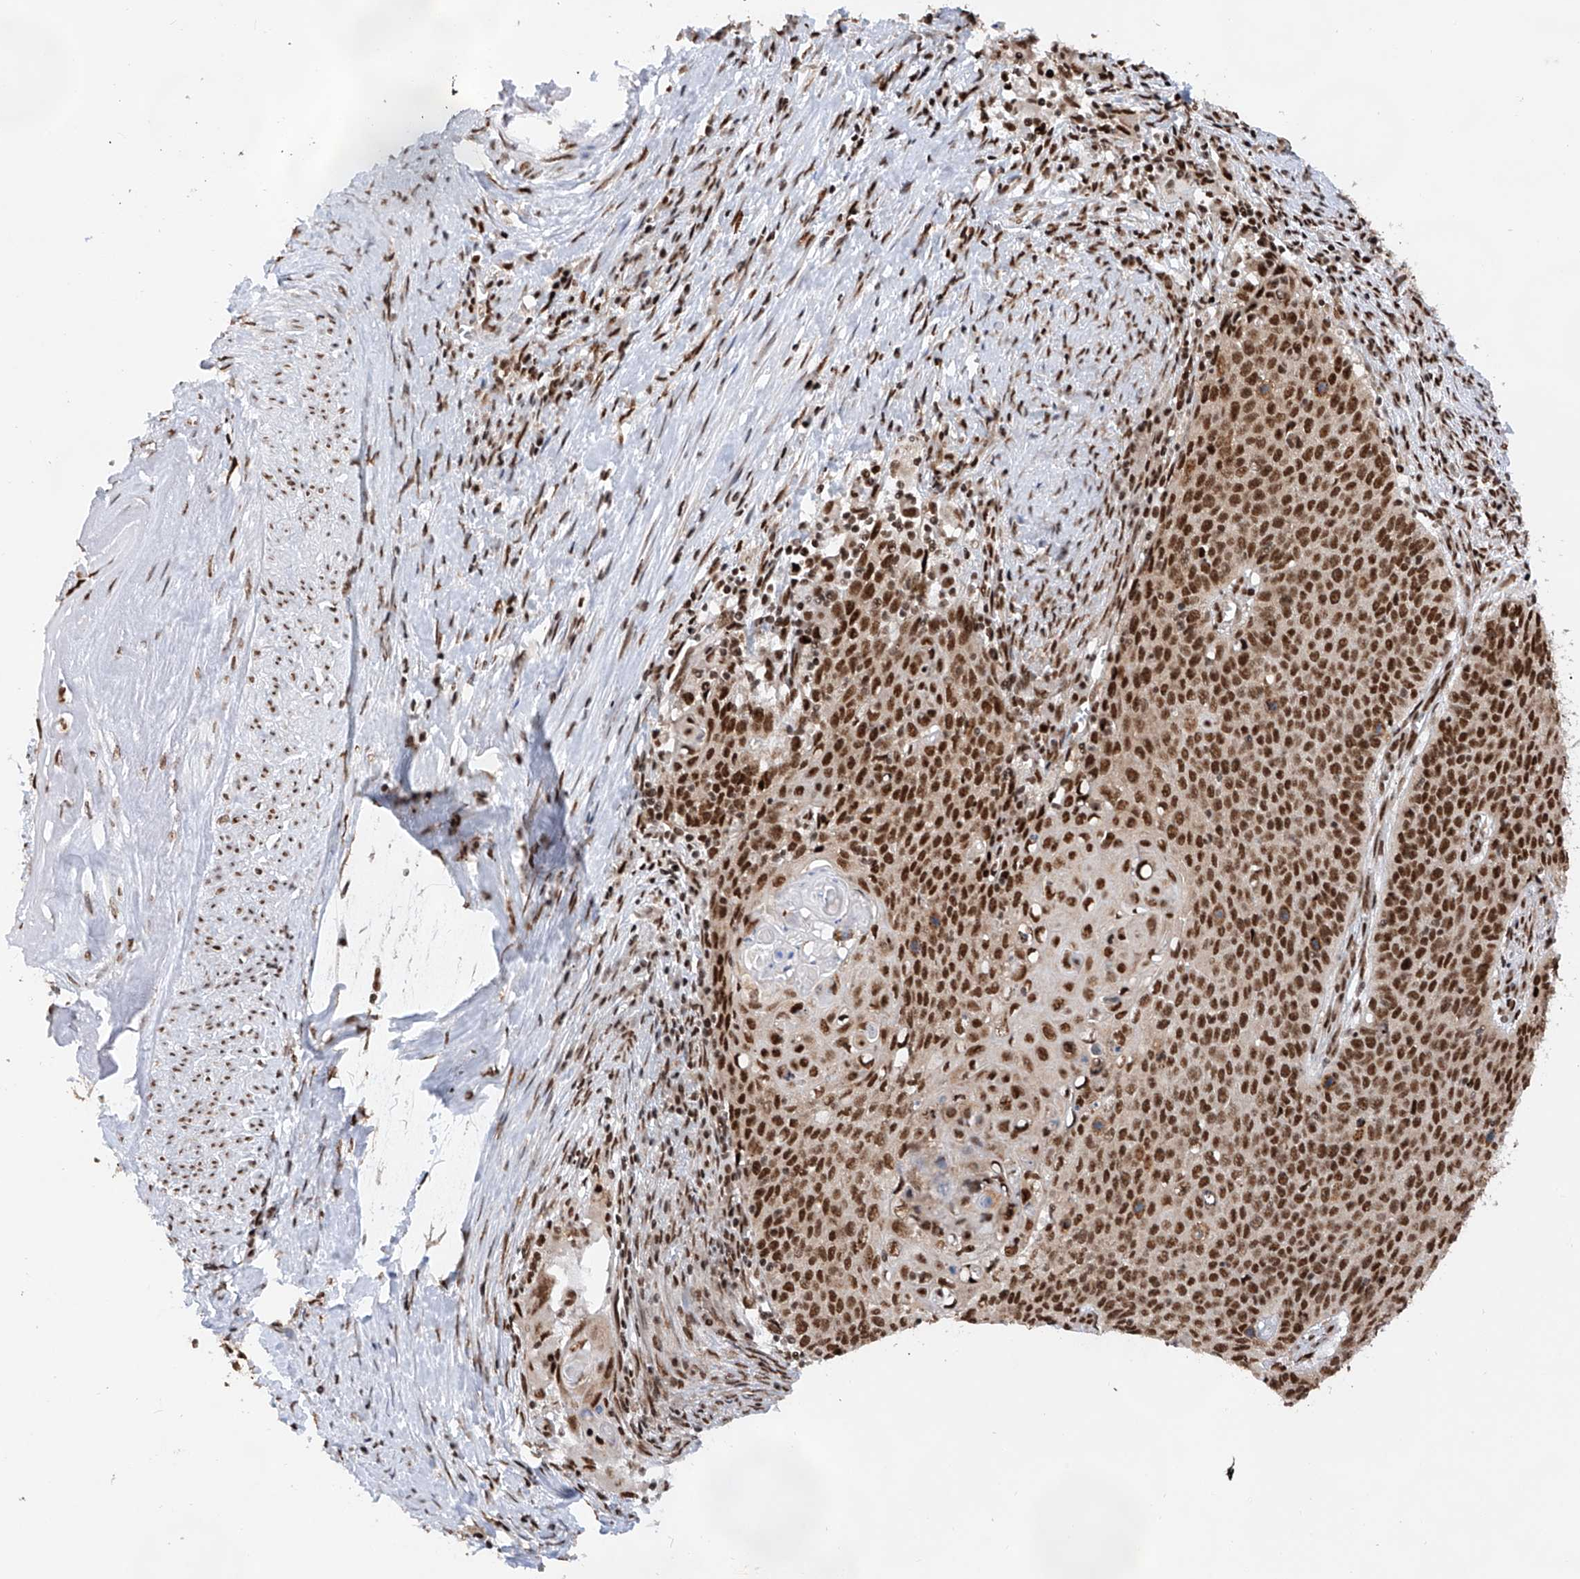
{"staining": {"intensity": "strong", "quantity": ">75%", "location": "nuclear"}, "tissue": "cervical cancer", "cell_type": "Tumor cells", "image_type": "cancer", "snomed": [{"axis": "morphology", "description": "Squamous cell carcinoma, NOS"}, {"axis": "topography", "description": "Cervix"}], "caption": "Human squamous cell carcinoma (cervical) stained with a protein marker shows strong staining in tumor cells.", "gene": "SRSF6", "patient": {"sex": "female", "age": 39}}